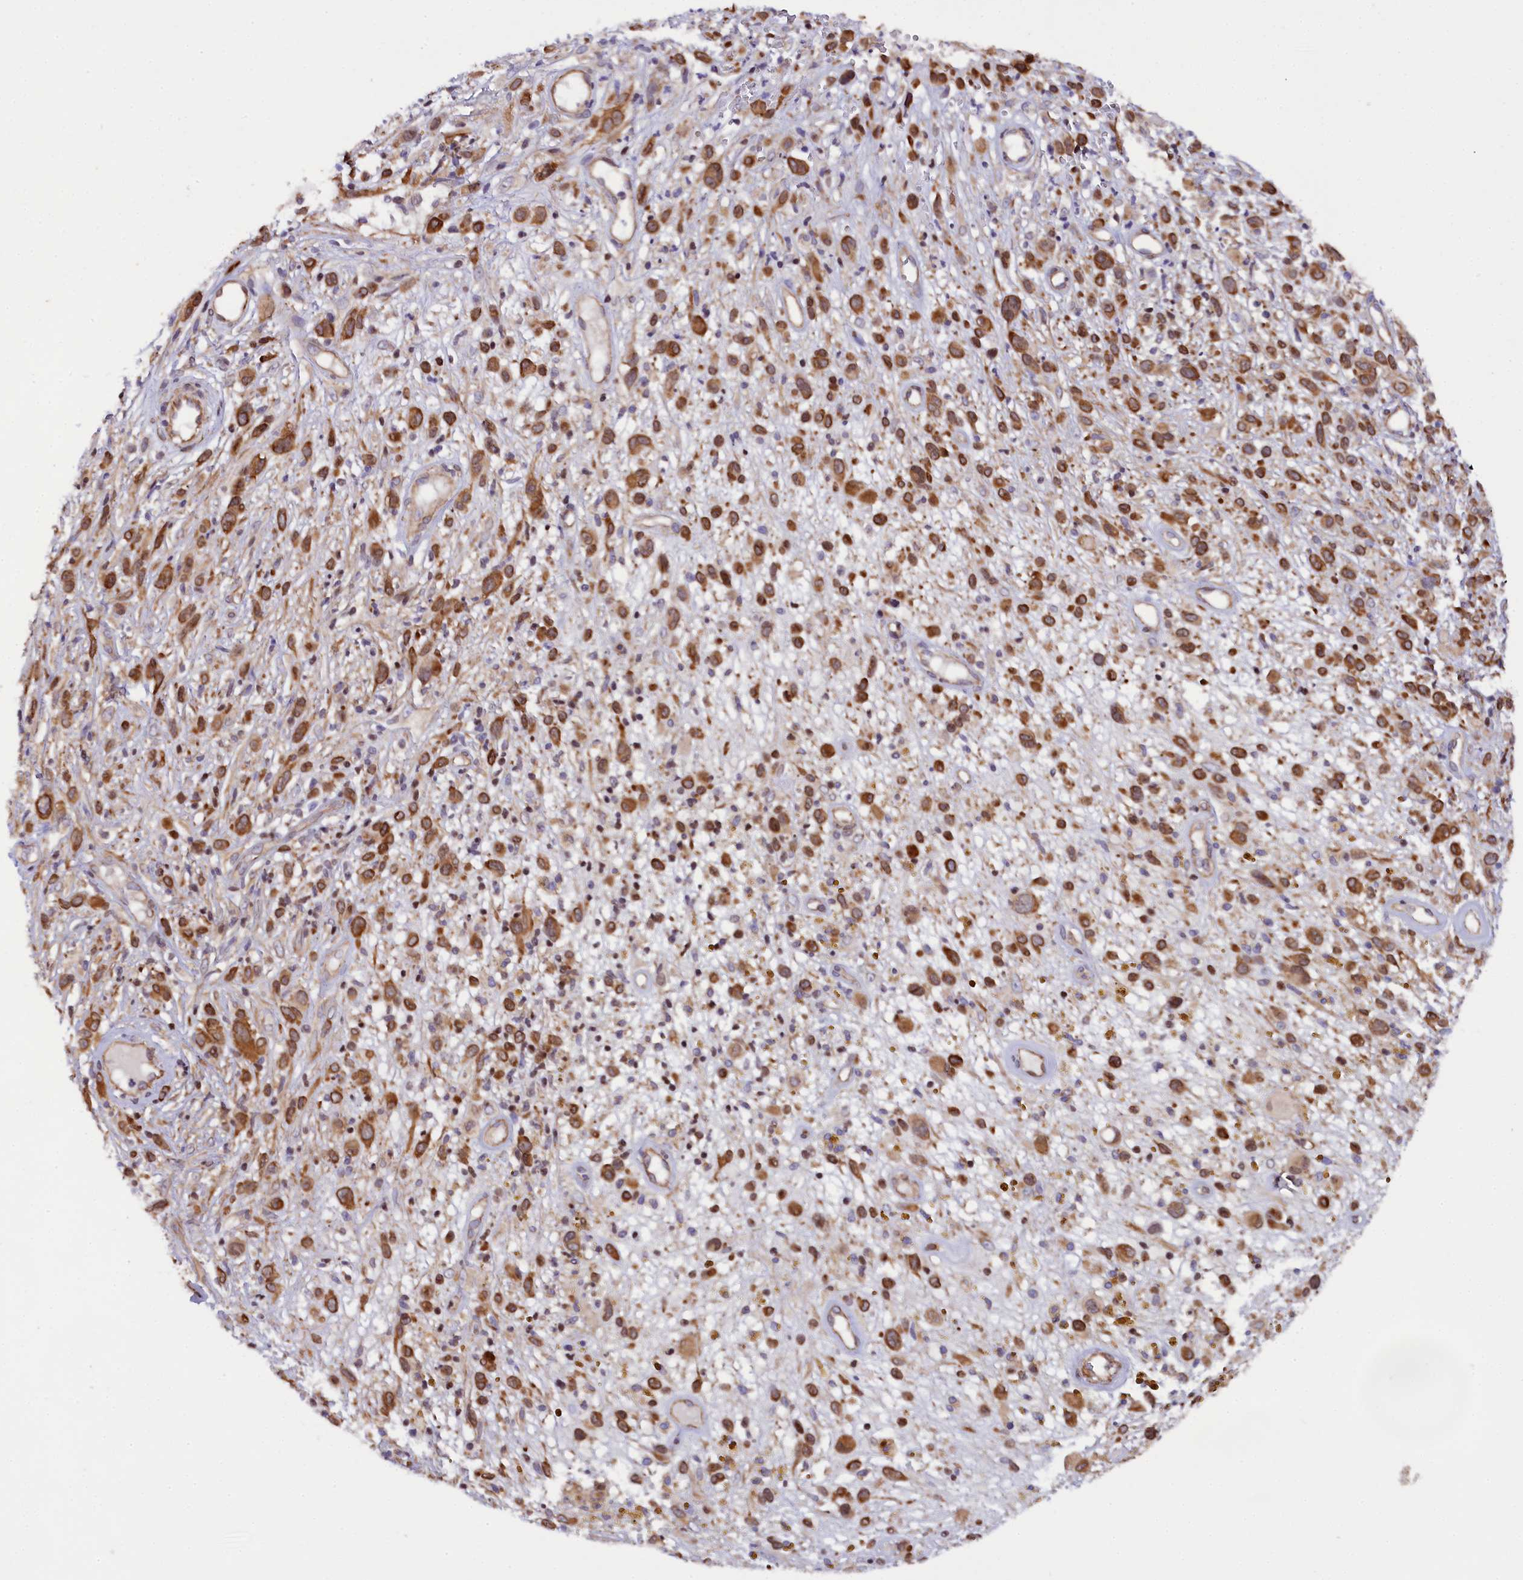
{"staining": {"intensity": "moderate", "quantity": ">75%", "location": "cytoplasmic/membranous"}, "tissue": "melanoma", "cell_type": "Tumor cells", "image_type": "cancer", "snomed": [{"axis": "morphology", "description": "Malignant melanoma, NOS"}, {"axis": "topography", "description": "Skin of trunk"}], "caption": "Protein staining demonstrates moderate cytoplasmic/membranous staining in approximately >75% of tumor cells in melanoma. (DAB = brown stain, brightfield microscopy at high magnification).", "gene": "SP4", "patient": {"sex": "male", "age": 71}}